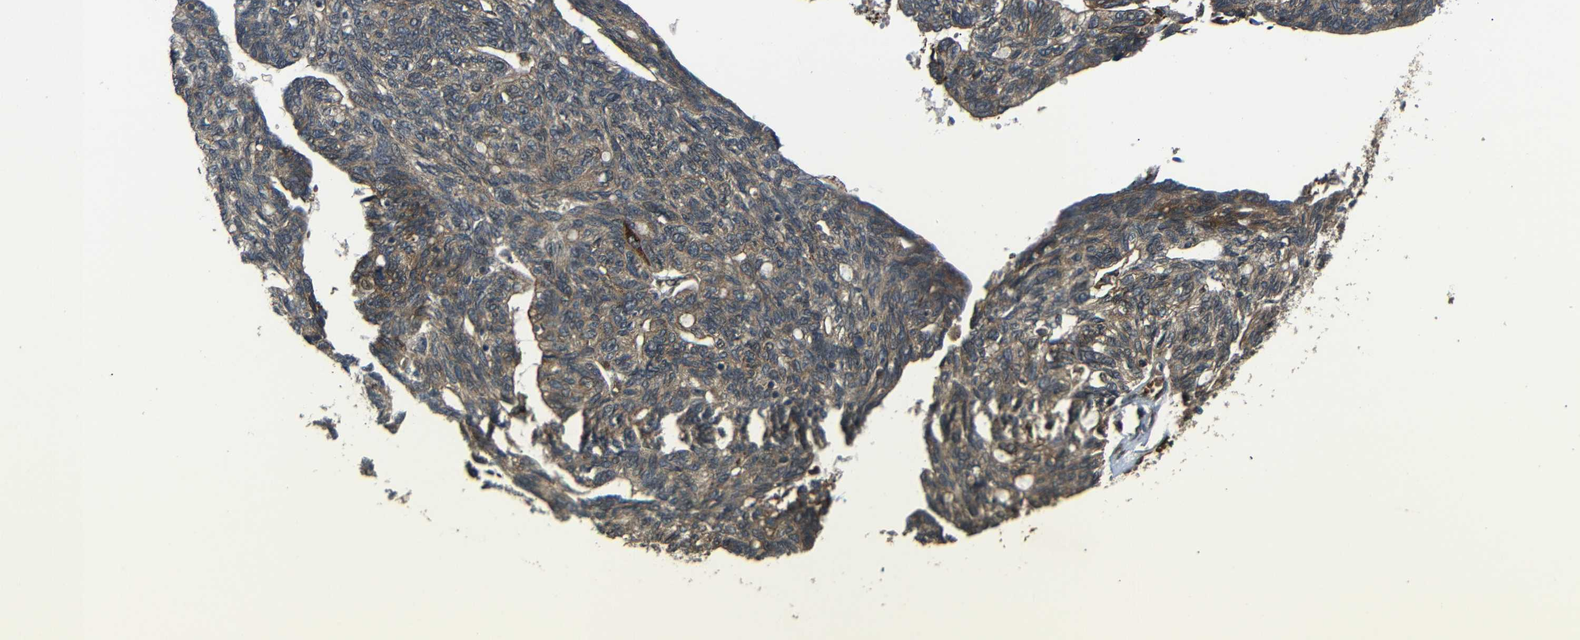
{"staining": {"intensity": "moderate", "quantity": ">75%", "location": "cytoplasmic/membranous"}, "tissue": "ovarian cancer", "cell_type": "Tumor cells", "image_type": "cancer", "snomed": [{"axis": "morphology", "description": "Cystadenocarcinoma, serous, NOS"}, {"axis": "topography", "description": "Ovary"}], "caption": "Immunohistochemical staining of serous cystadenocarcinoma (ovarian) shows medium levels of moderate cytoplasmic/membranous staining in approximately >75% of tumor cells. The protein of interest is shown in brown color, while the nuclei are stained blue.", "gene": "EPHB2", "patient": {"sex": "female", "age": 79}}